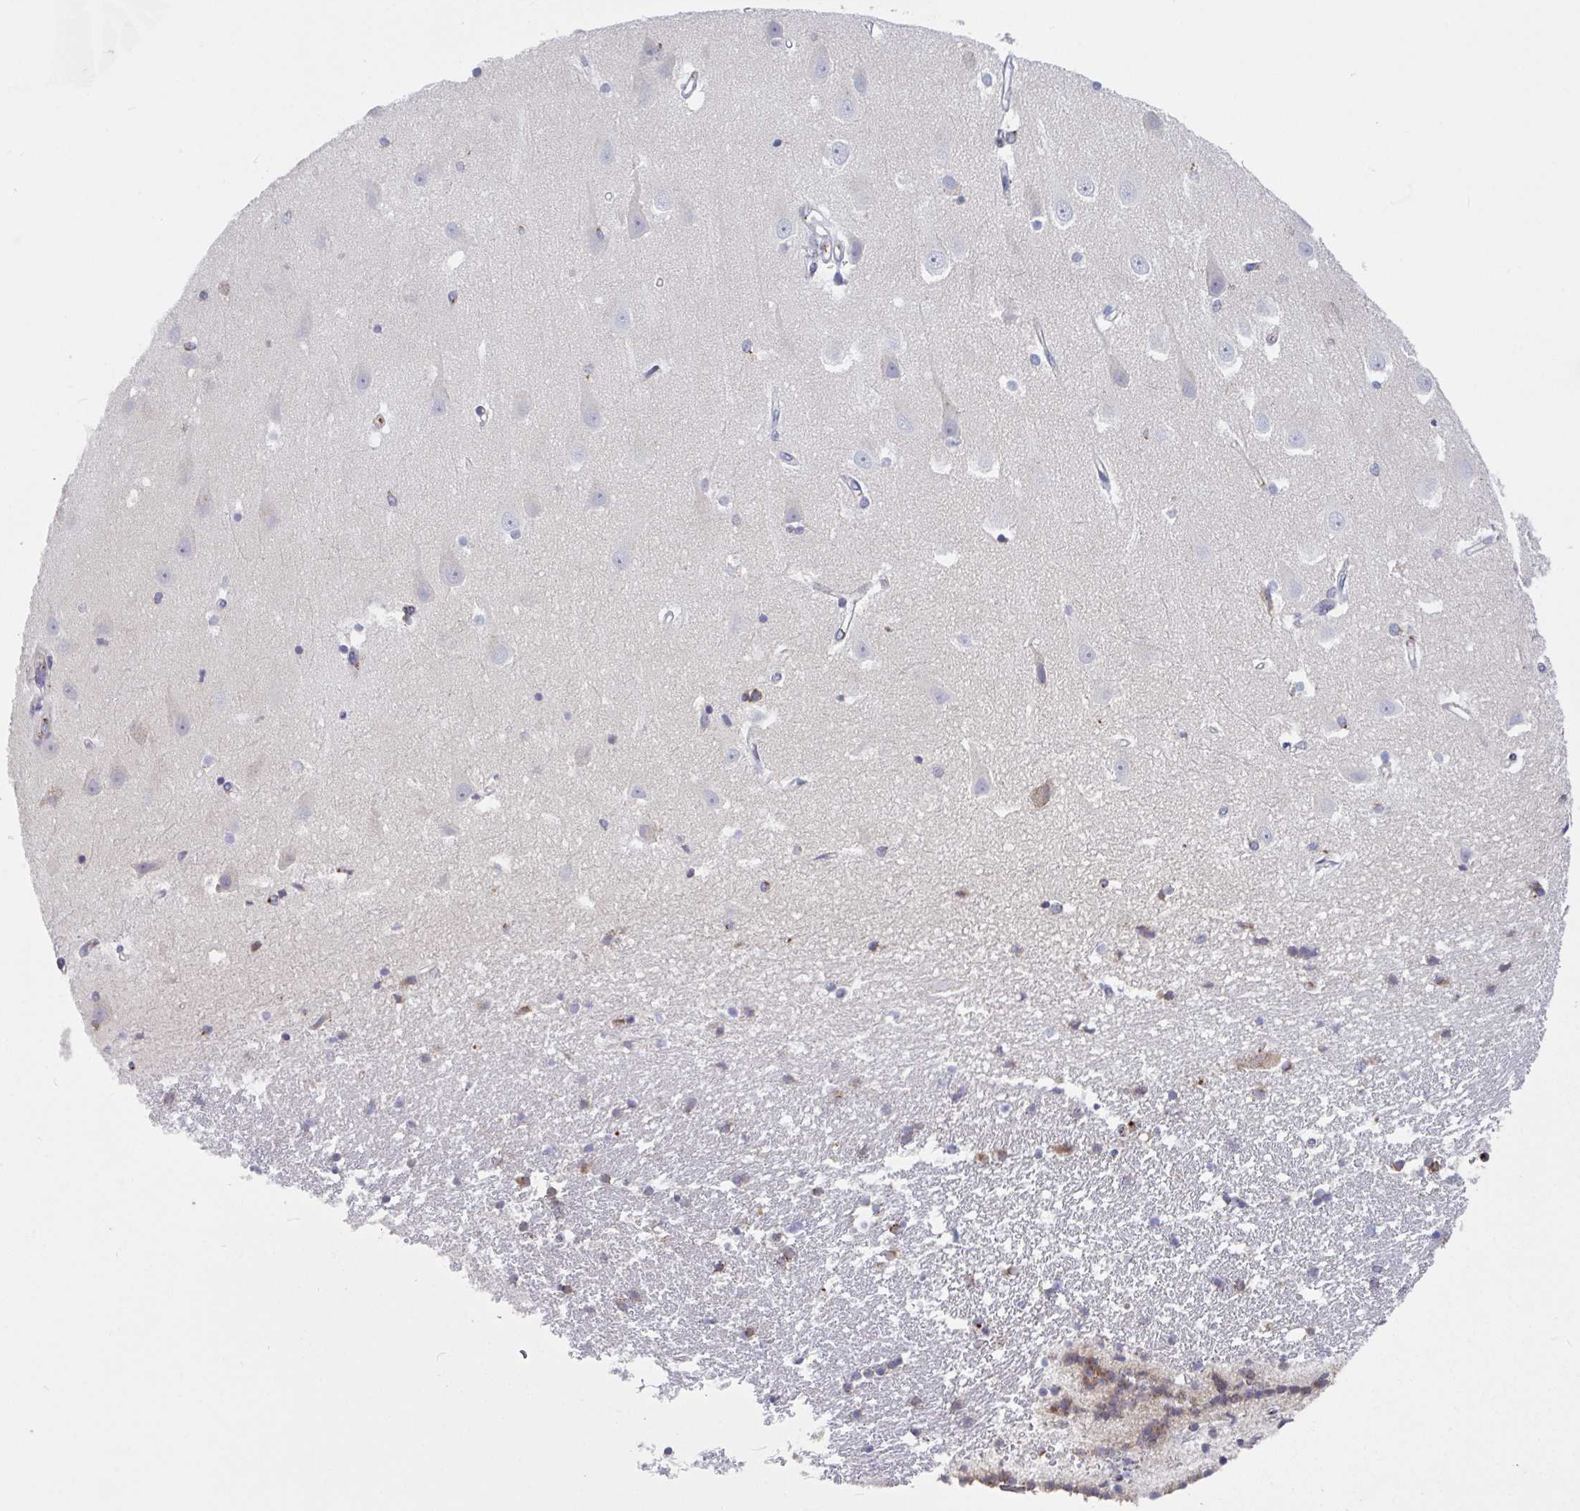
{"staining": {"intensity": "moderate", "quantity": "<25%", "location": "cytoplasmic/membranous"}, "tissue": "hippocampus", "cell_type": "Glial cells", "image_type": "normal", "snomed": [{"axis": "morphology", "description": "Normal tissue, NOS"}, {"axis": "topography", "description": "Hippocampus"}], "caption": "Moderate cytoplasmic/membranous positivity is appreciated in approximately <25% of glial cells in benign hippocampus. The protein of interest is shown in brown color, while the nuclei are stained blue.", "gene": "PROSER3", "patient": {"sex": "male", "age": 63}}